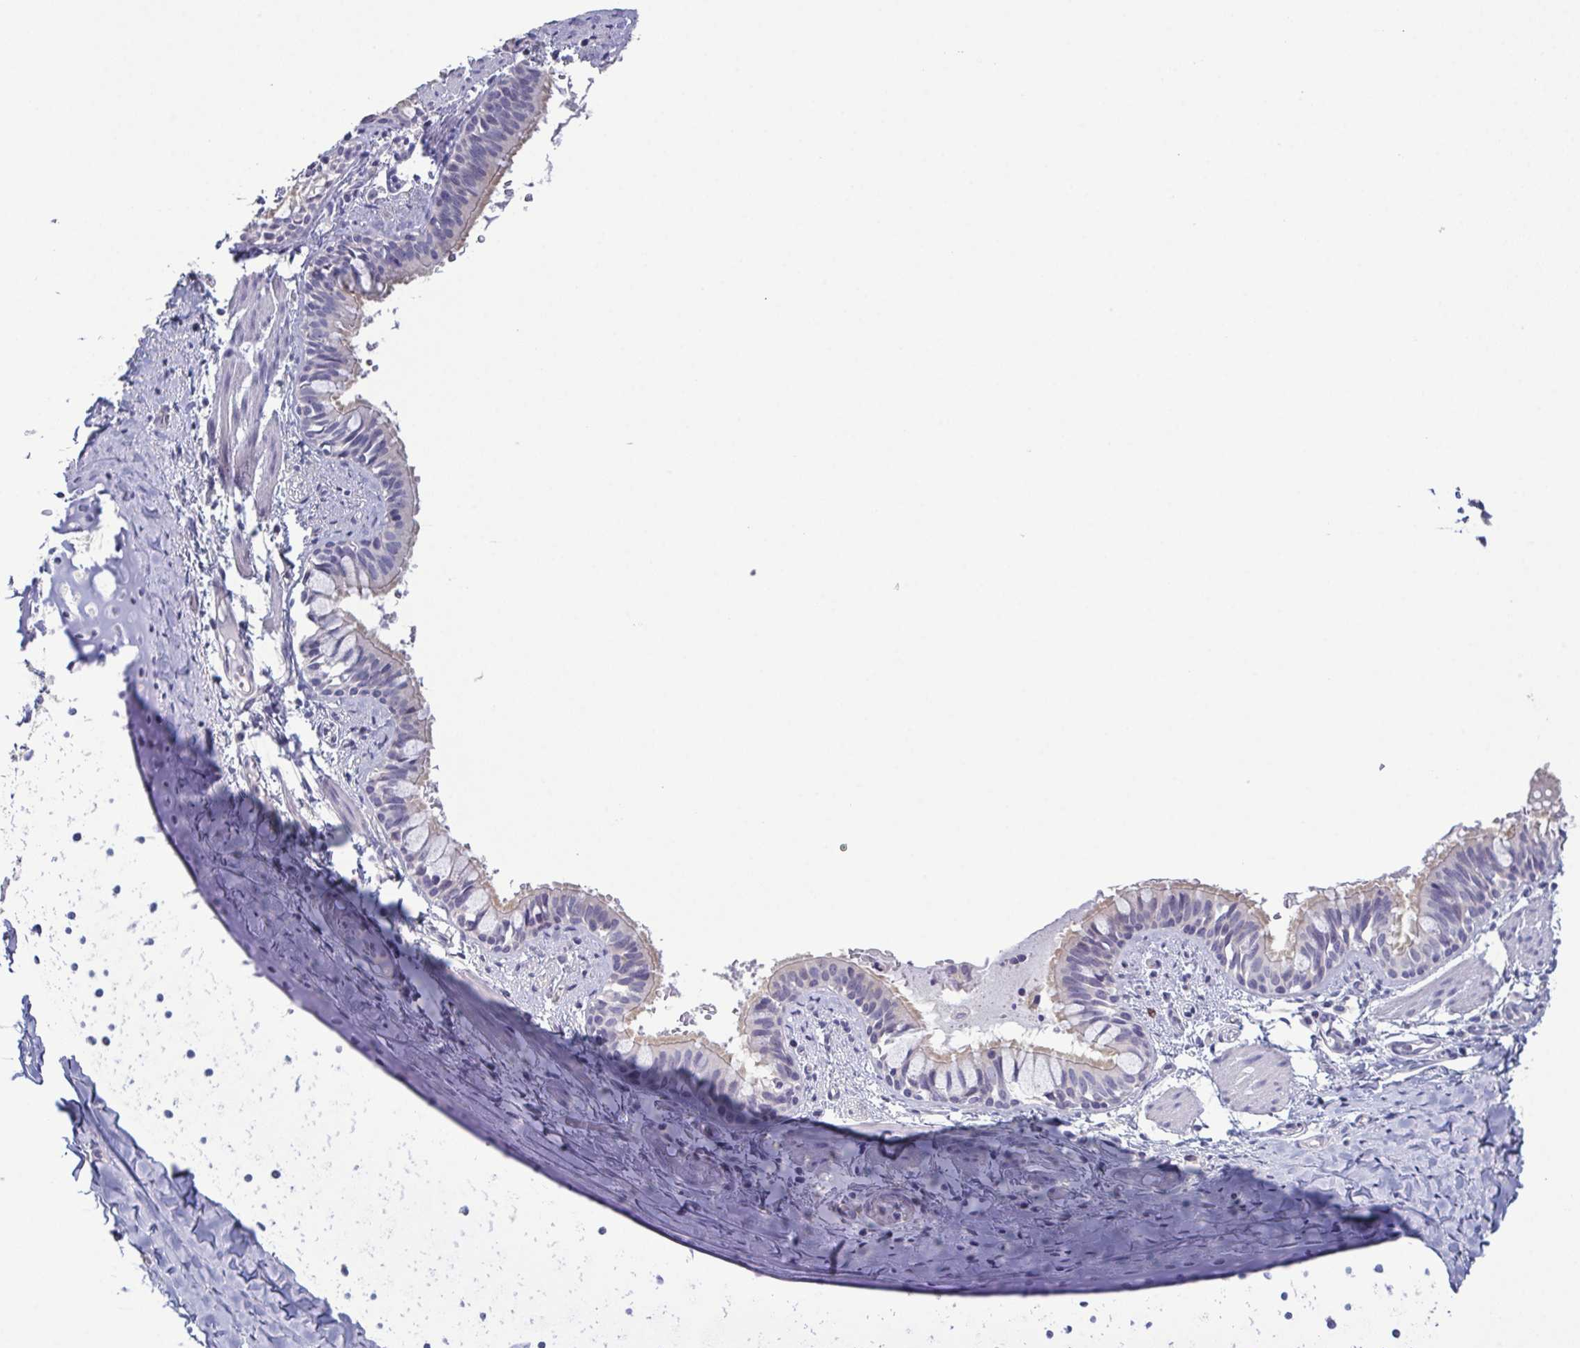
{"staining": {"intensity": "negative", "quantity": "none", "location": "none"}, "tissue": "bronchus", "cell_type": "Respiratory epithelial cells", "image_type": "normal", "snomed": [{"axis": "morphology", "description": "Normal tissue, NOS"}, {"axis": "topography", "description": "Bronchus"}], "caption": "This is an immunohistochemistry photomicrograph of unremarkable bronchus. There is no expression in respiratory epithelial cells.", "gene": "GLDC", "patient": {"sex": "male", "age": 1}}